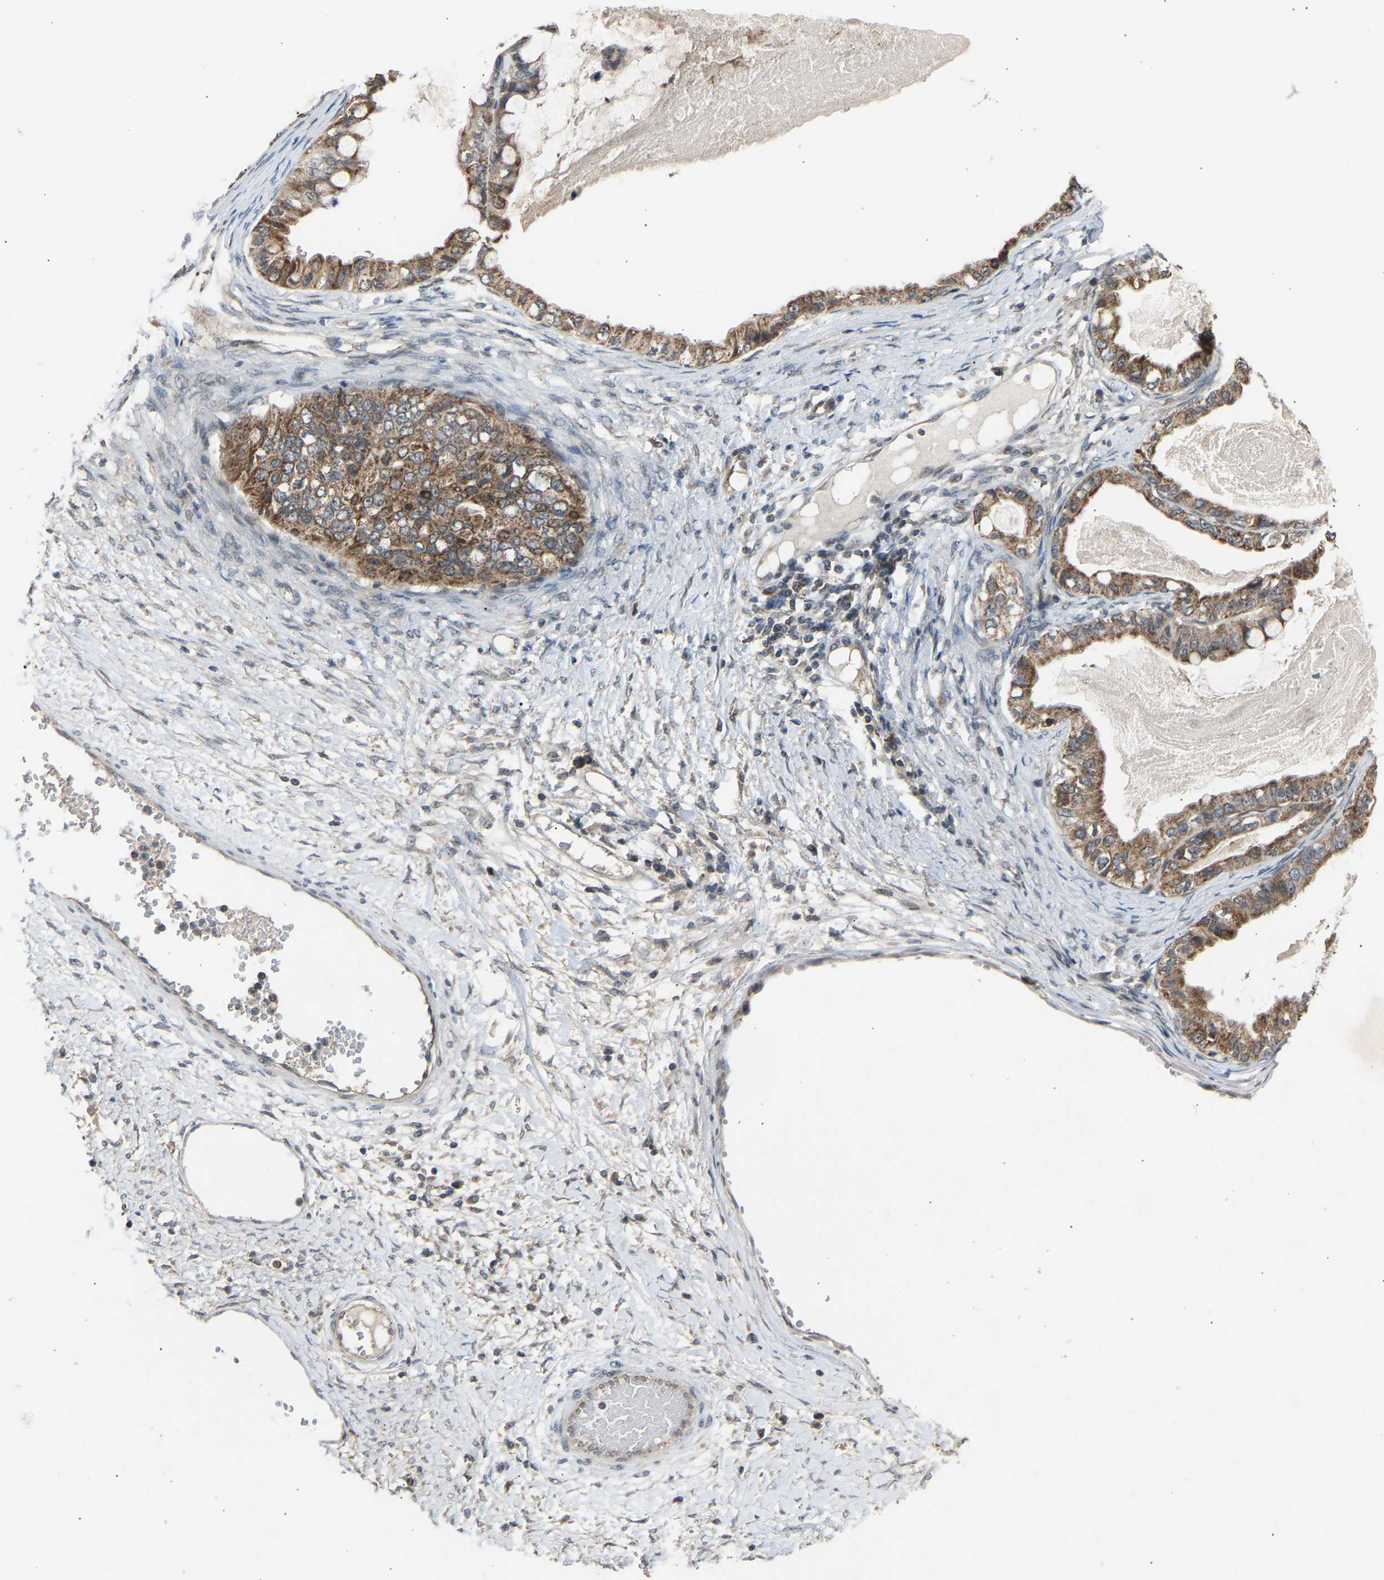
{"staining": {"intensity": "moderate", "quantity": ">75%", "location": "cytoplasmic/membranous"}, "tissue": "ovarian cancer", "cell_type": "Tumor cells", "image_type": "cancer", "snomed": [{"axis": "morphology", "description": "Cystadenocarcinoma, mucinous, NOS"}, {"axis": "topography", "description": "Ovary"}], "caption": "High-power microscopy captured an IHC image of ovarian cancer, revealing moderate cytoplasmic/membranous expression in about >75% of tumor cells.", "gene": "SLIRP", "patient": {"sex": "female", "age": 80}}